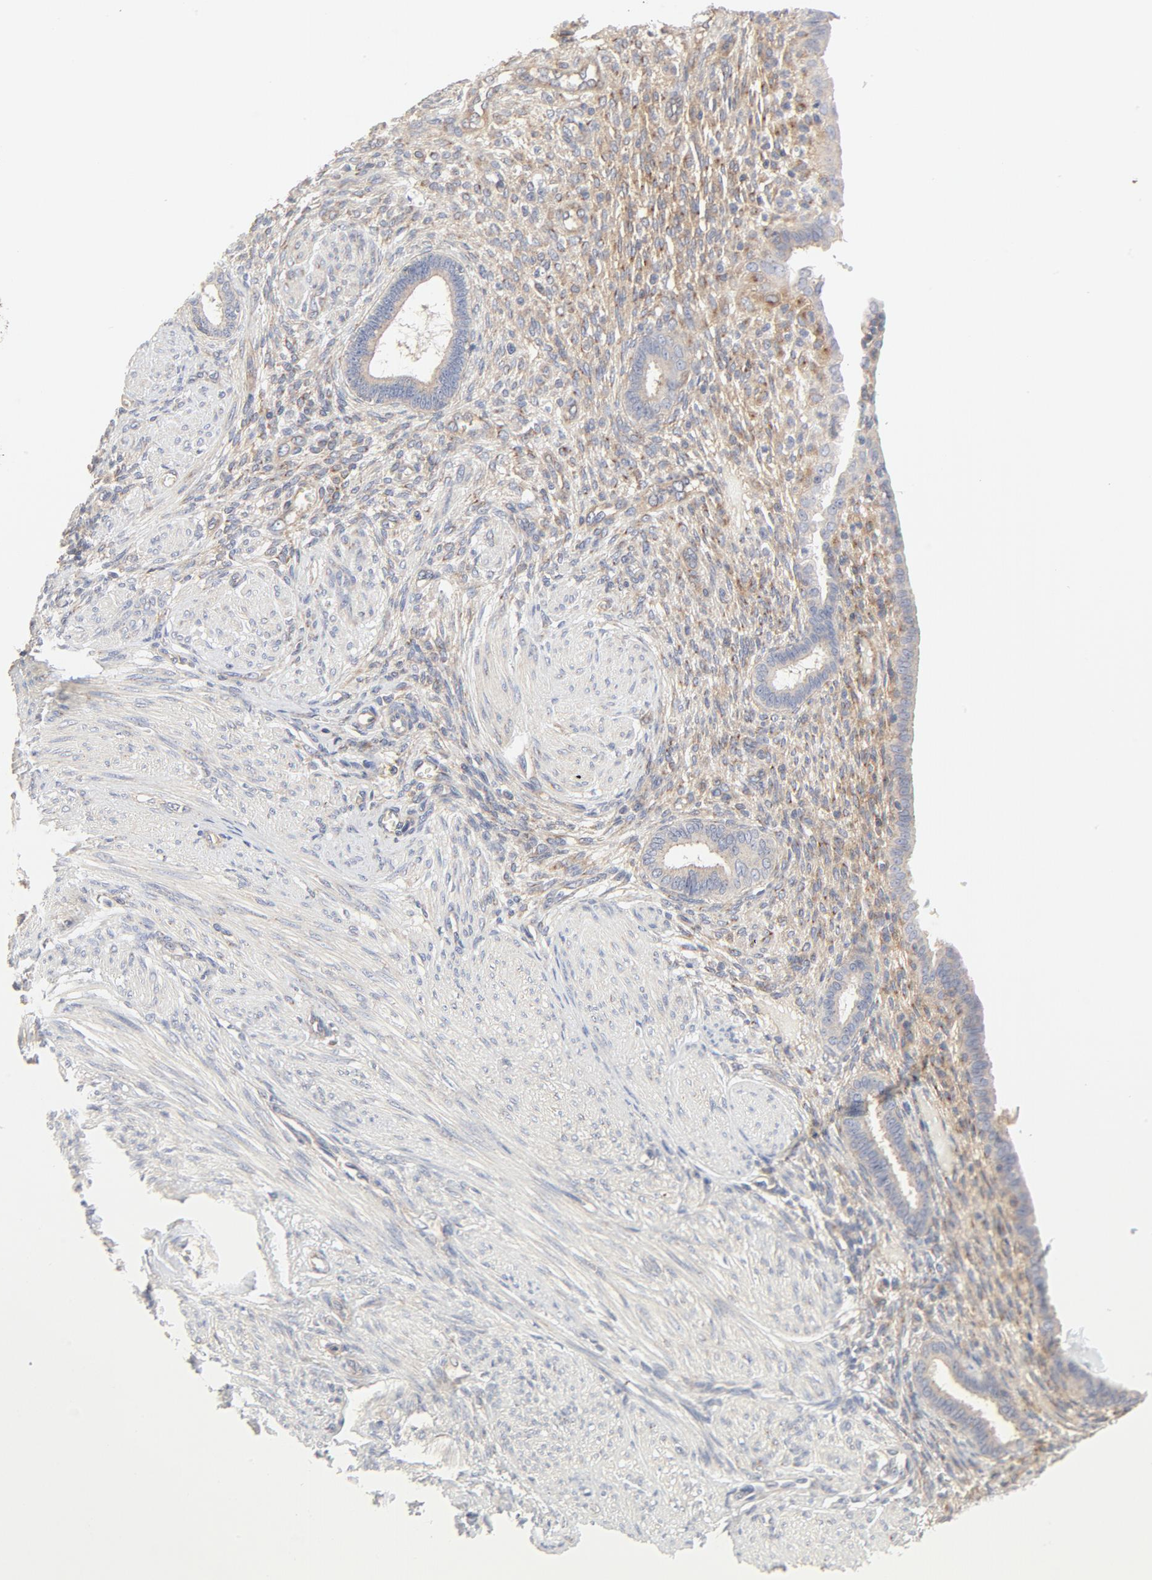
{"staining": {"intensity": "negative", "quantity": "none", "location": "none"}, "tissue": "endometrium", "cell_type": "Cells in endometrial stroma", "image_type": "normal", "snomed": [{"axis": "morphology", "description": "Normal tissue, NOS"}, {"axis": "topography", "description": "Endometrium"}], "caption": "An image of endometrium stained for a protein exhibits no brown staining in cells in endometrial stroma. (Stains: DAB immunohistochemistry (IHC) with hematoxylin counter stain, Microscopy: brightfield microscopy at high magnification).", "gene": "RABEP1", "patient": {"sex": "female", "age": 72}}